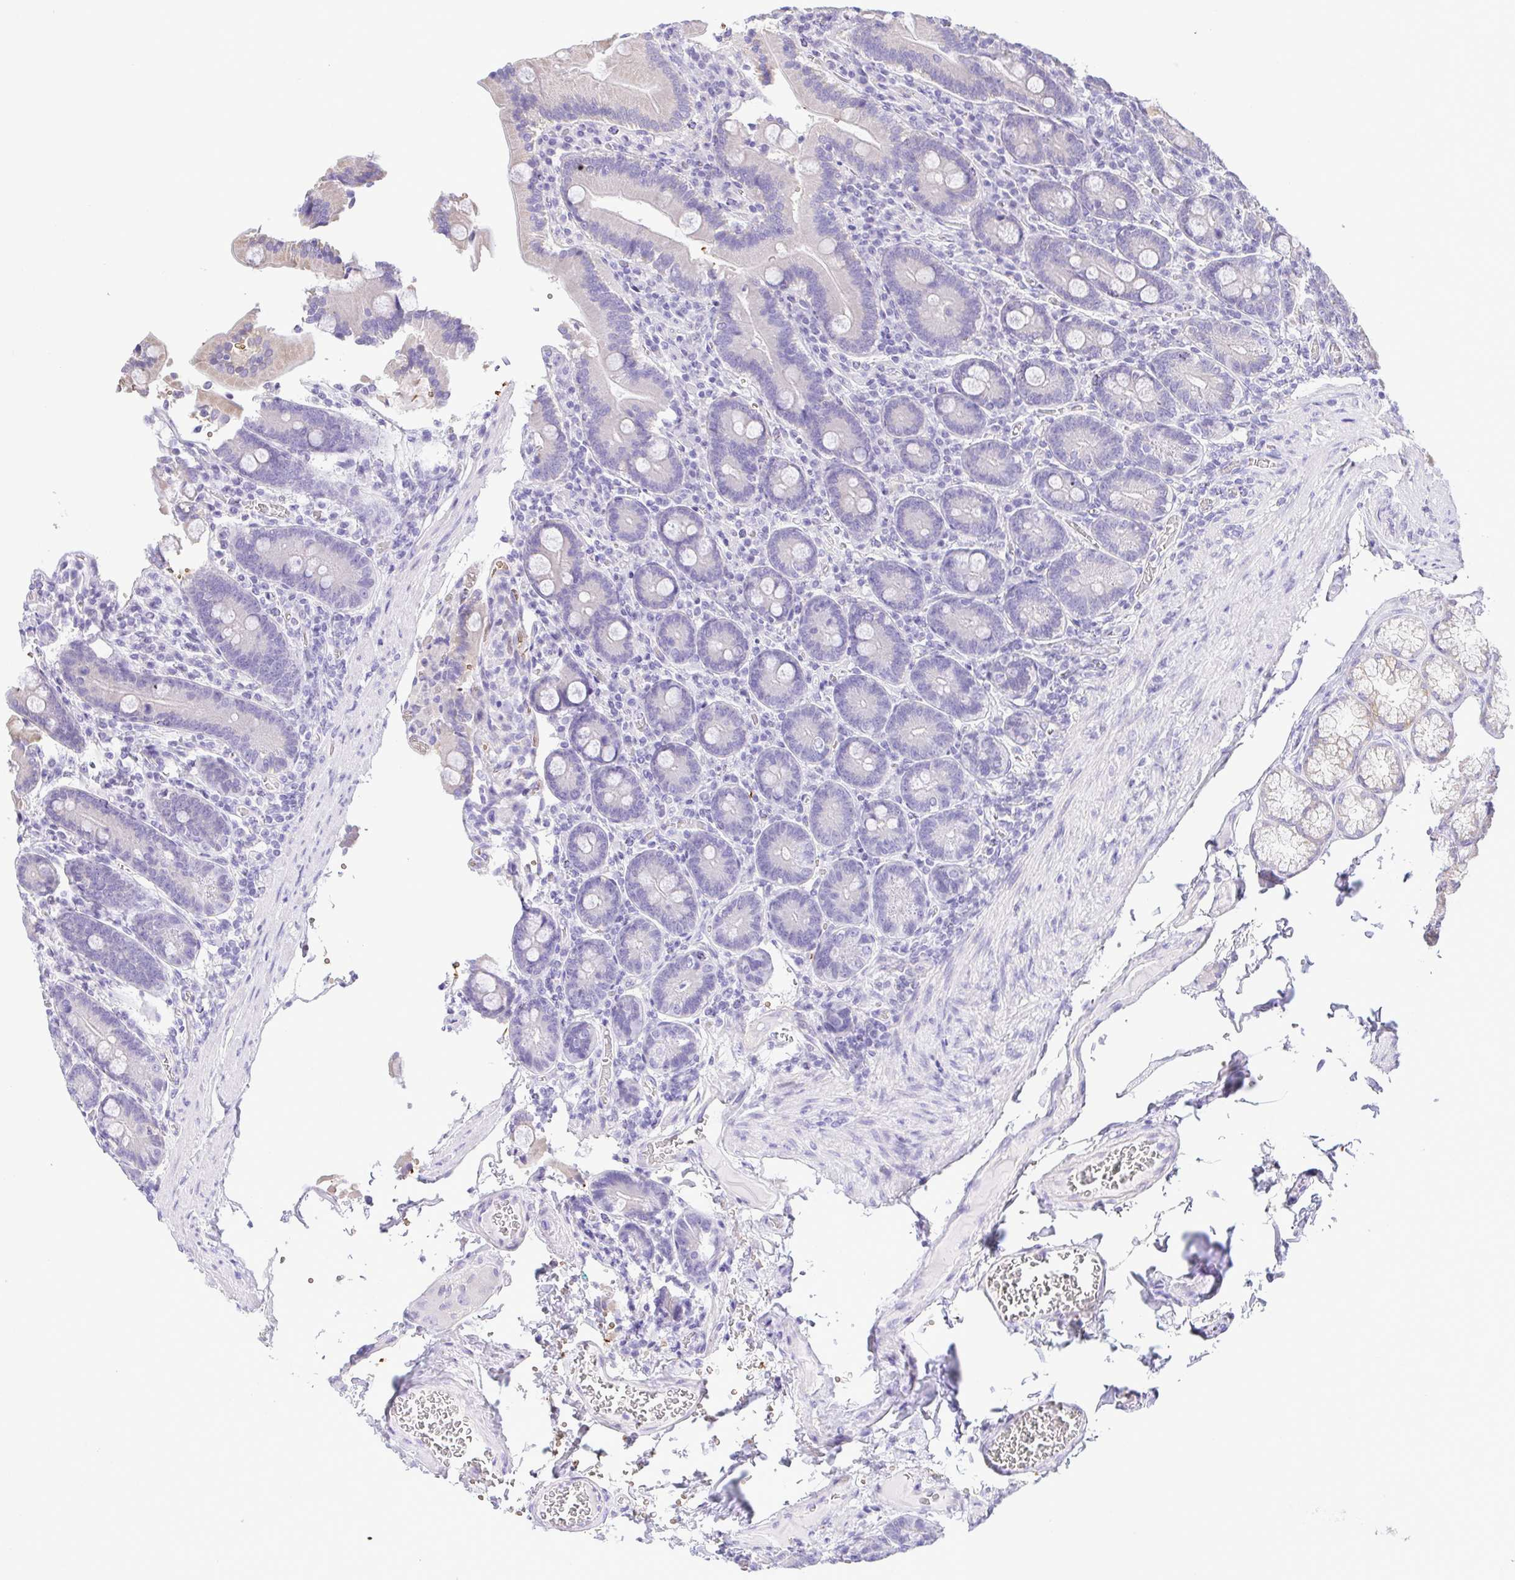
{"staining": {"intensity": "negative", "quantity": "none", "location": "none"}, "tissue": "duodenum", "cell_type": "Glandular cells", "image_type": "normal", "snomed": [{"axis": "morphology", "description": "Normal tissue, NOS"}, {"axis": "topography", "description": "Duodenum"}], "caption": "Immunohistochemistry of normal human duodenum exhibits no expression in glandular cells.", "gene": "EPB42", "patient": {"sex": "female", "age": 62}}